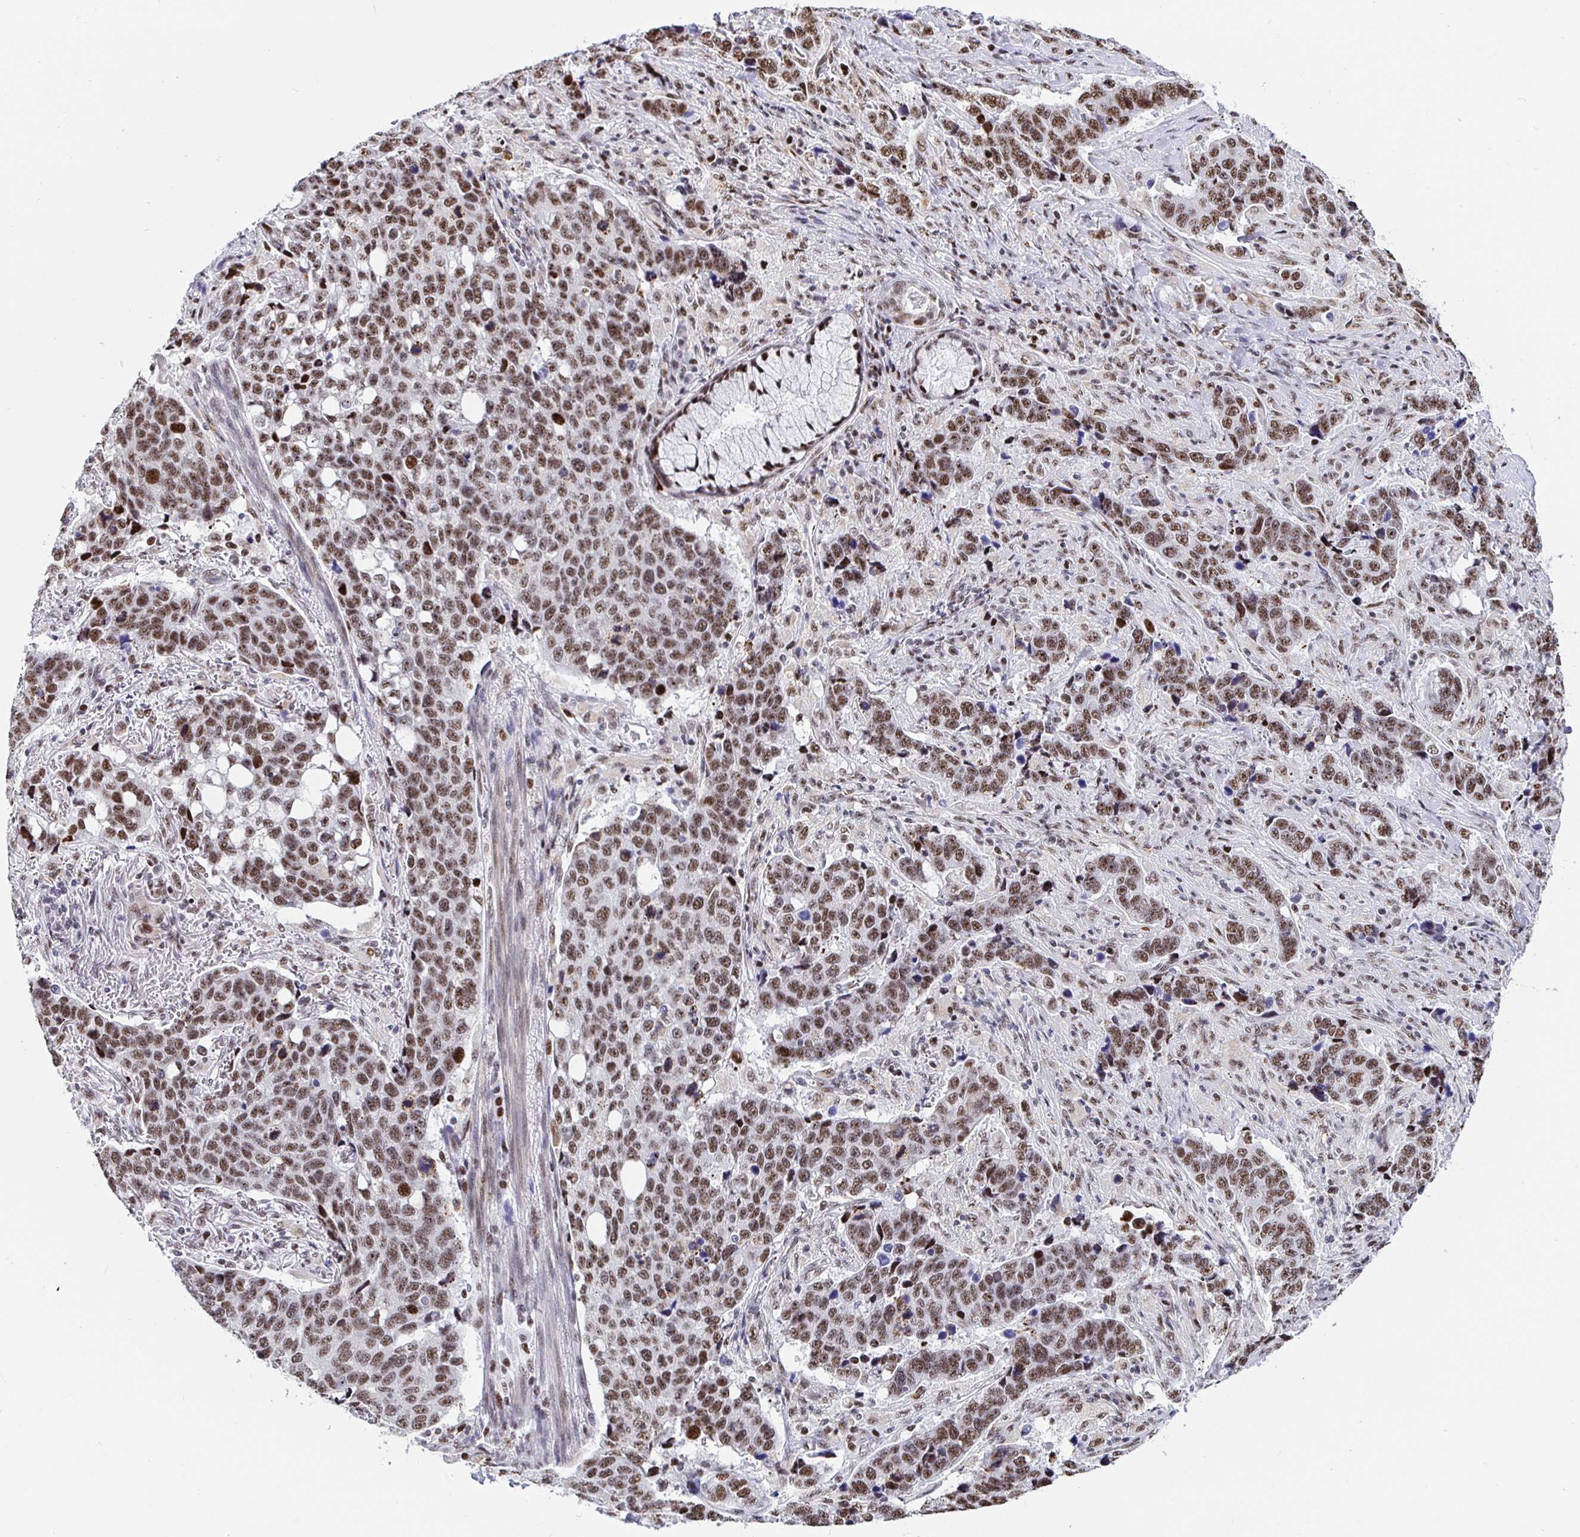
{"staining": {"intensity": "moderate", "quantity": ">75%", "location": "nuclear"}, "tissue": "lung cancer", "cell_type": "Tumor cells", "image_type": "cancer", "snomed": [{"axis": "morphology", "description": "Squamous cell carcinoma, NOS"}, {"axis": "topography", "description": "Lymph node"}, {"axis": "topography", "description": "Lung"}], "caption": "Squamous cell carcinoma (lung) tissue exhibits moderate nuclear expression in about >75% of tumor cells, visualized by immunohistochemistry.", "gene": "SETD5", "patient": {"sex": "male", "age": 61}}